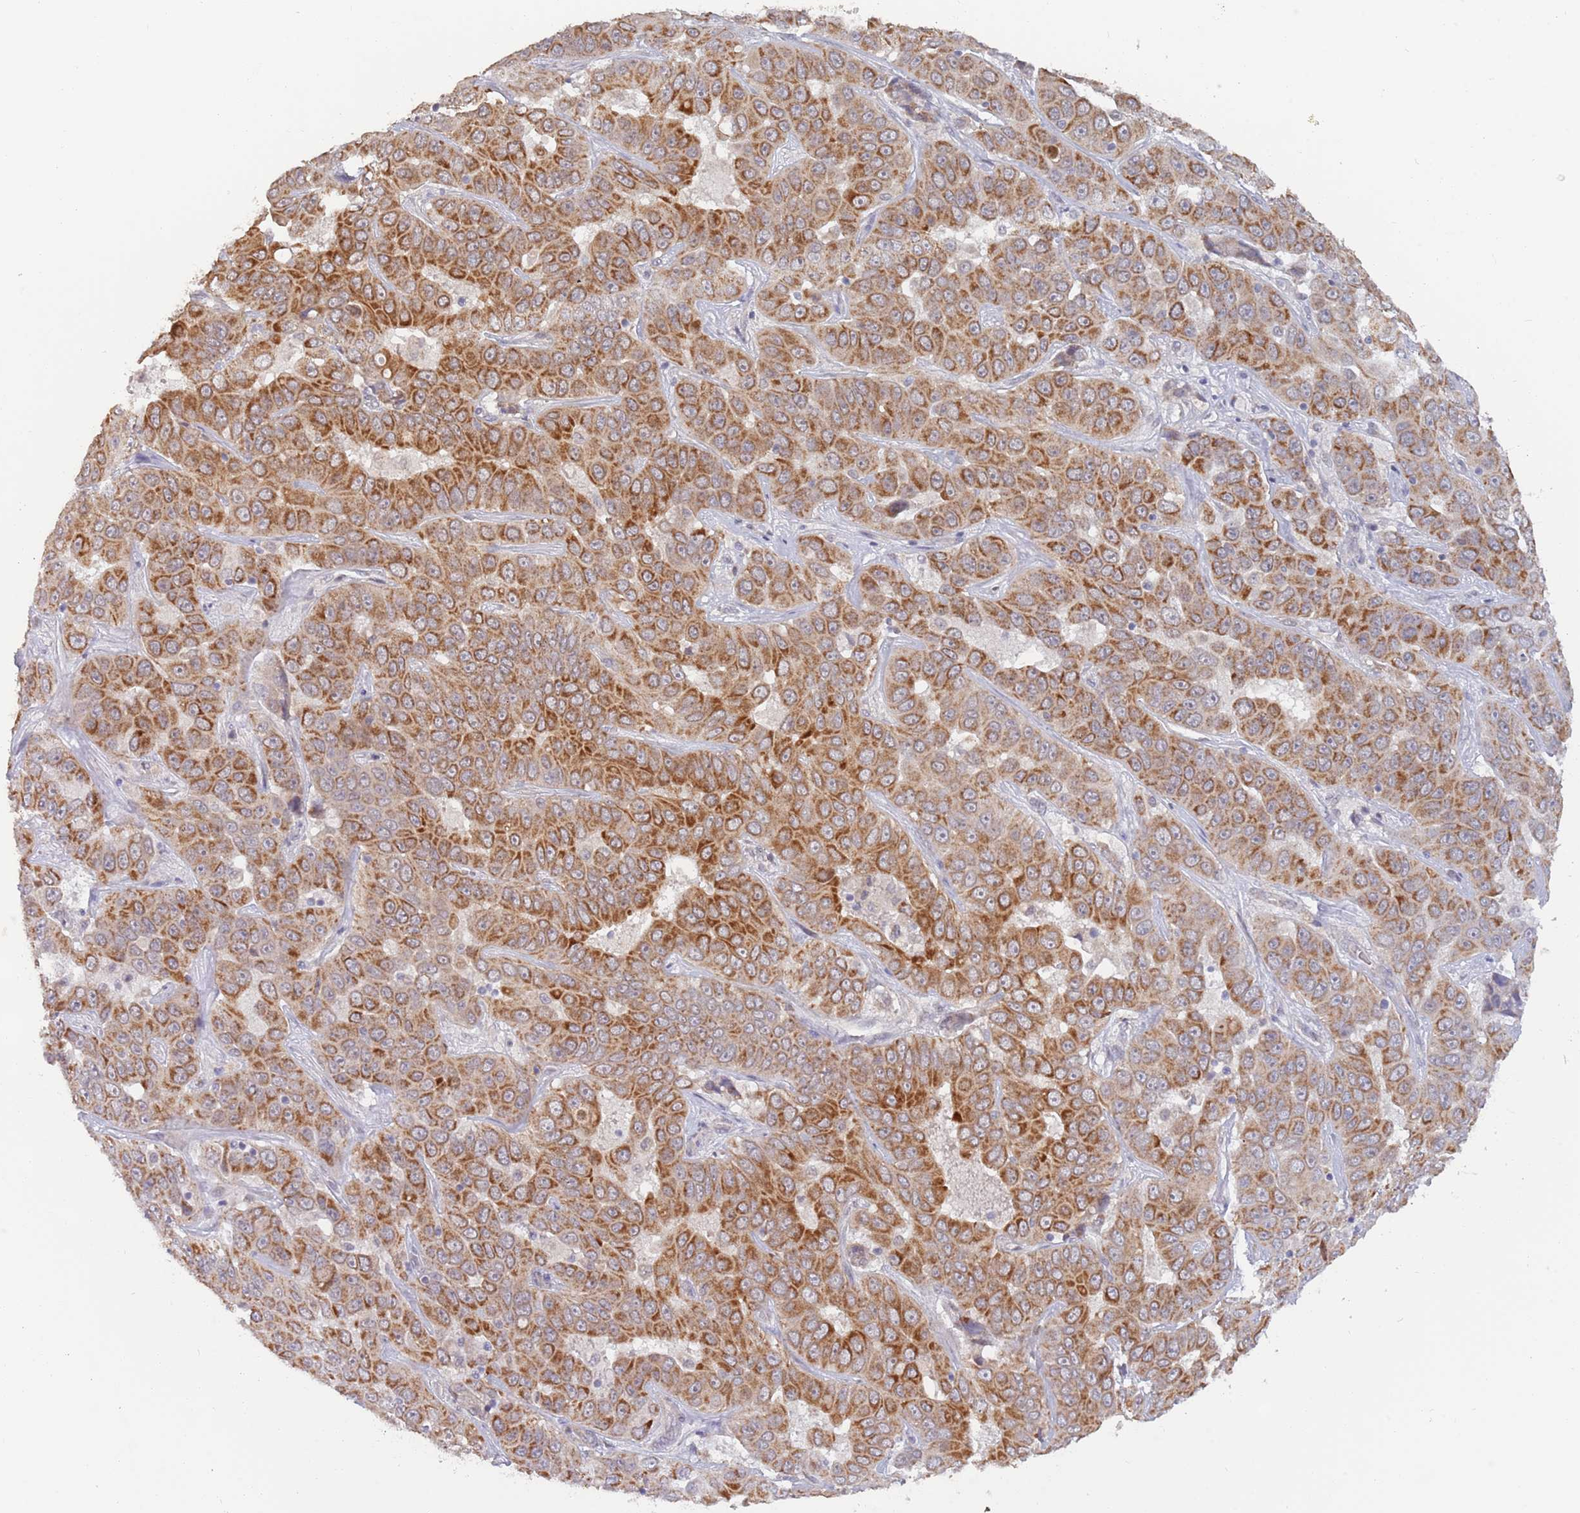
{"staining": {"intensity": "strong", "quantity": ">75%", "location": "cytoplasmic/membranous"}, "tissue": "liver cancer", "cell_type": "Tumor cells", "image_type": "cancer", "snomed": [{"axis": "morphology", "description": "Cholangiocarcinoma"}, {"axis": "topography", "description": "Liver"}], "caption": "A high amount of strong cytoplasmic/membranous positivity is seen in about >75% of tumor cells in liver cholangiocarcinoma tissue. (IHC, brightfield microscopy, high magnification).", "gene": "UQCC3", "patient": {"sex": "female", "age": 52}}